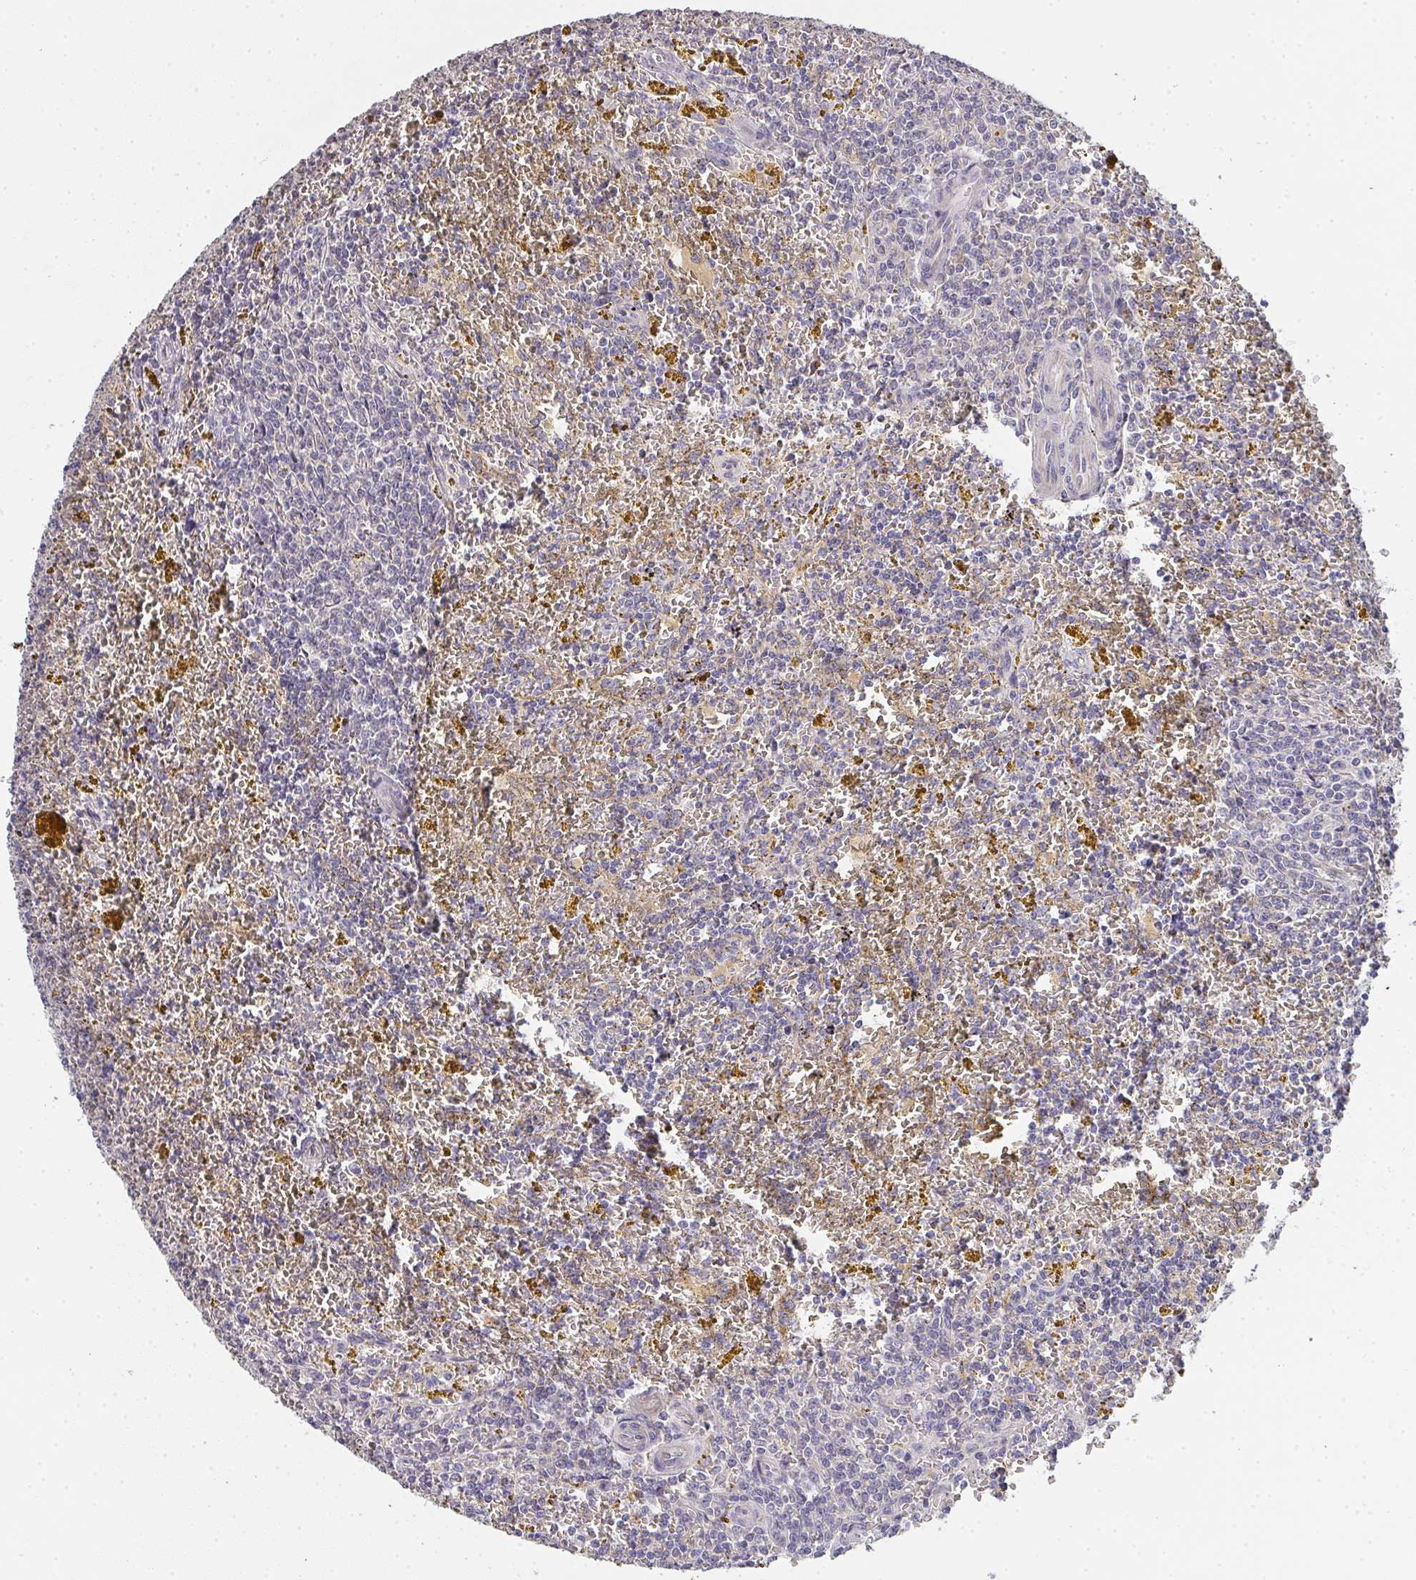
{"staining": {"intensity": "negative", "quantity": "none", "location": "none"}, "tissue": "lymphoma", "cell_type": "Tumor cells", "image_type": "cancer", "snomed": [{"axis": "morphology", "description": "Malignant lymphoma, non-Hodgkin's type, Low grade"}, {"axis": "topography", "description": "Spleen"}, {"axis": "topography", "description": "Lymph node"}], "caption": "IHC of malignant lymphoma, non-Hodgkin's type (low-grade) demonstrates no expression in tumor cells. (IHC, brightfield microscopy, high magnification).", "gene": "TMEM219", "patient": {"sex": "female", "age": 66}}